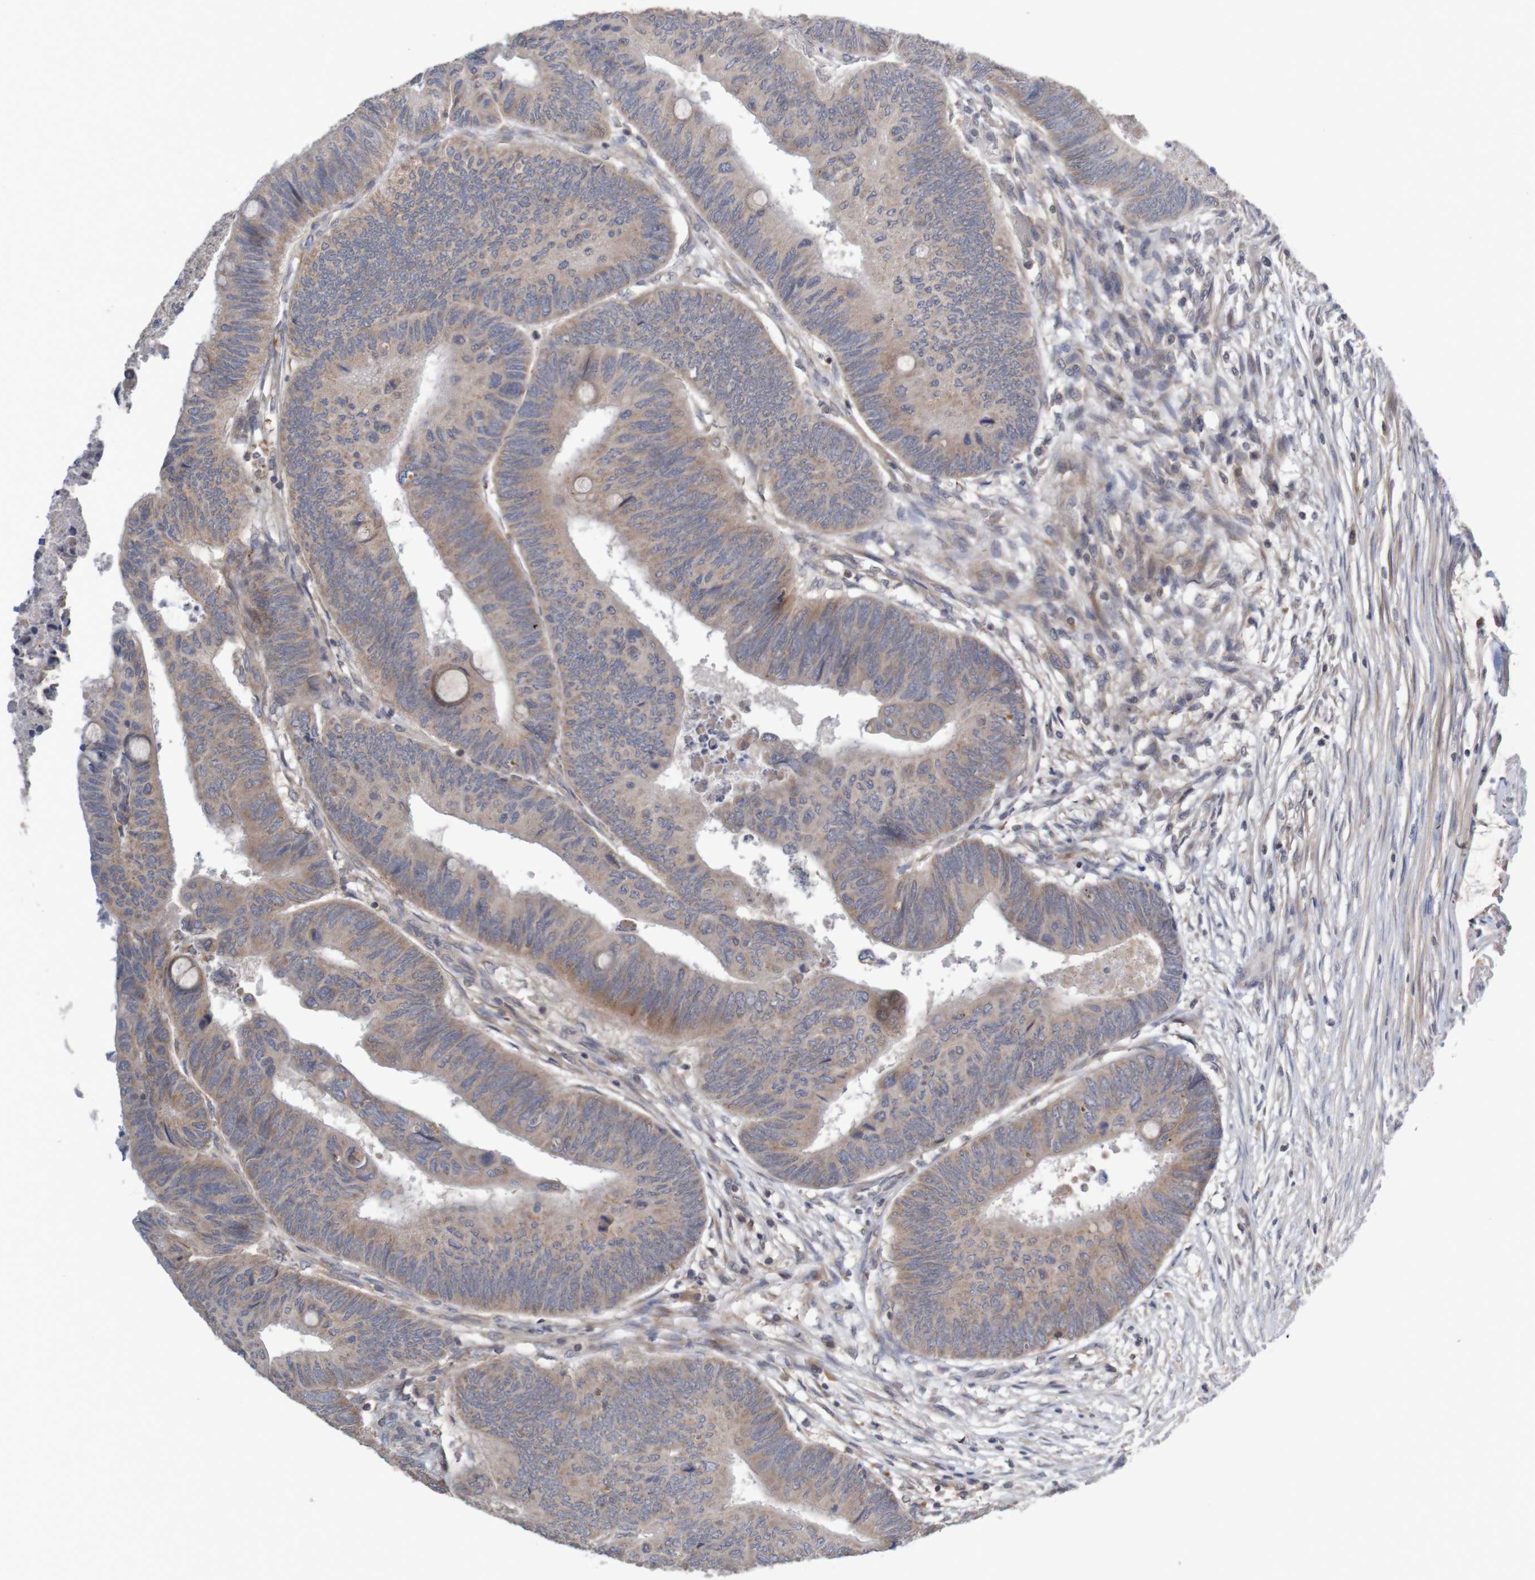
{"staining": {"intensity": "weak", "quantity": ">75%", "location": "cytoplasmic/membranous"}, "tissue": "colorectal cancer", "cell_type": "Tumor cells", "image_type": "cancer", "snomed": [{"axis": "morphology", "description": "Normal tissue, NOS"}, {"axis": "morphology", "description": "Adenocarcinoma, NOS"}, {"axis": "topography", "description": "Rectum"}, {"axis": "topography", "description": "Peripheral nerve tissue"}], "caption": "Immunohistochemistry (IHC) photomicrograph of adenocarcinoma (colorectal) stained for a protein (brown), which displays low levels of weak cytoplasmic/membranous expression in approximately >75% of tumor cells.", "gene": "ANKK1", "patient": {"sex": "male", "age": 92}}